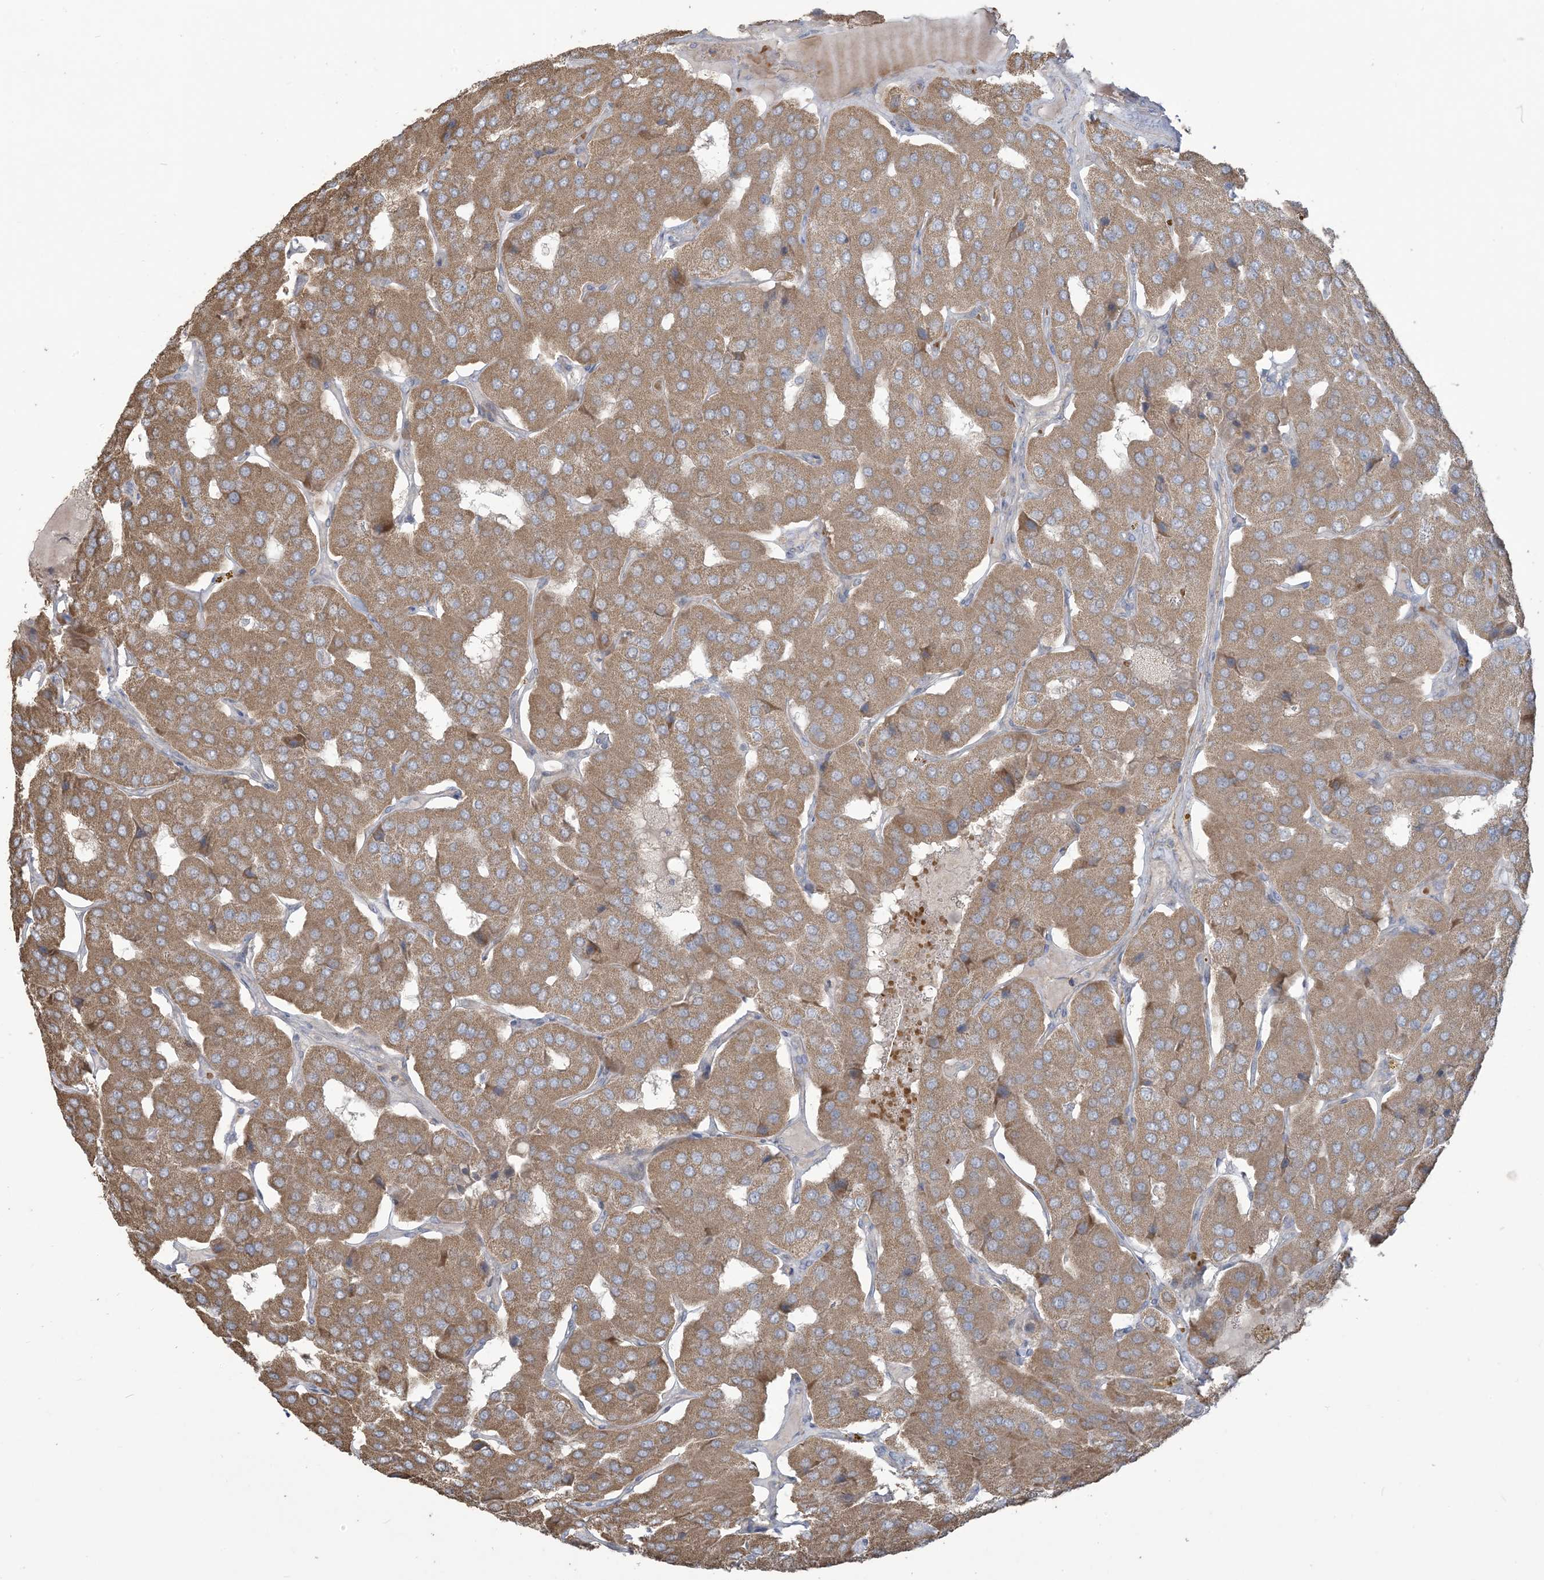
{"staining": {"intensity": "moderate", "quantity": ">75%", "location": "cytoplasmic/membranous"}, "tissue": "parathyroid gland", "cell_type": "Glandular cells", "image_type": "normal", "snomed": [{"axis": "morphology", "description": "Normal tissue, NOS"}, {"axis": "morphology", "description": "Adenoma, NOS"}, {"axis": "topography", "description": "Parathyroid gland"}], "caption": "A histopathology image of parathyroid gland stained for a protein displays moderate cytoplasmic/membranous brown staining in glandular cells. The staining is performed using DAB (3,3'-diaminobenzidine) brown chromogen to label protein expression. The nuclei are counter-stained blue using hematoxylin.", "gene": "KLHL18", "patient": {"sex": "female", "age": 86}}